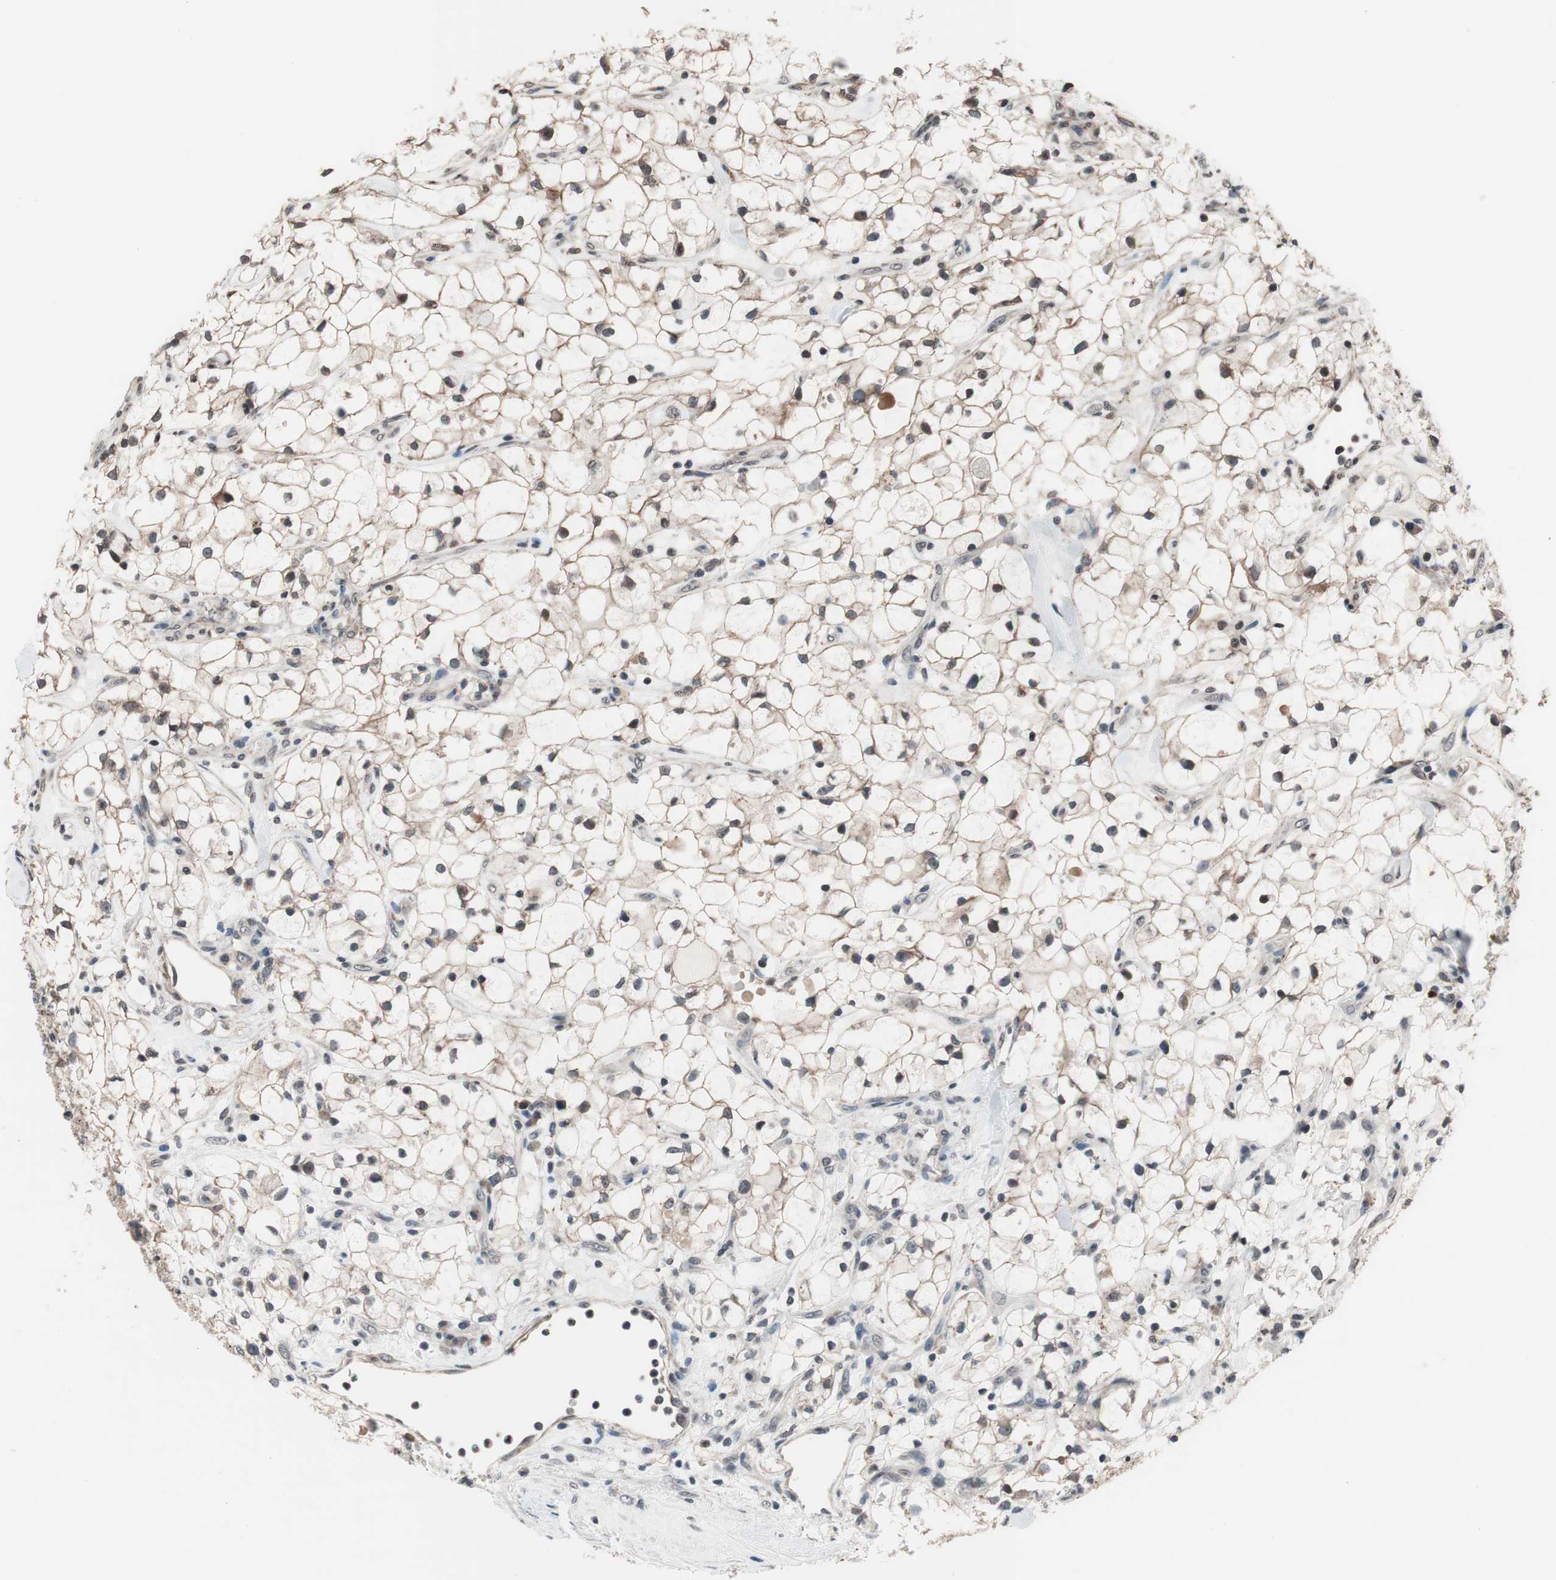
{"staining": {"intensity": "weak", "quantity": ">75%", "location": "cytoplasmic/membranous"}, "tissue": "renal cancer", "cell_type": "Tumor cells", "image_type": "cancer", "snomed": [{"axis": "morphology", "description": "Adenocarcinoma, NOS"}, {"axis": "topography", "description": "Kidney"}], "caption": "Immunohistochemical staining of renal adenocarcinoma displays low levels of weak cytoplasmic/membranous protein staining in approximately >75% of tumor cells. Using DAB (brown) and hematoxylin (blue) stains, captured at high magnification using brightfield microscopy.", "gene": "RFC1", "patient": {"sex": "female", "age": 60}}